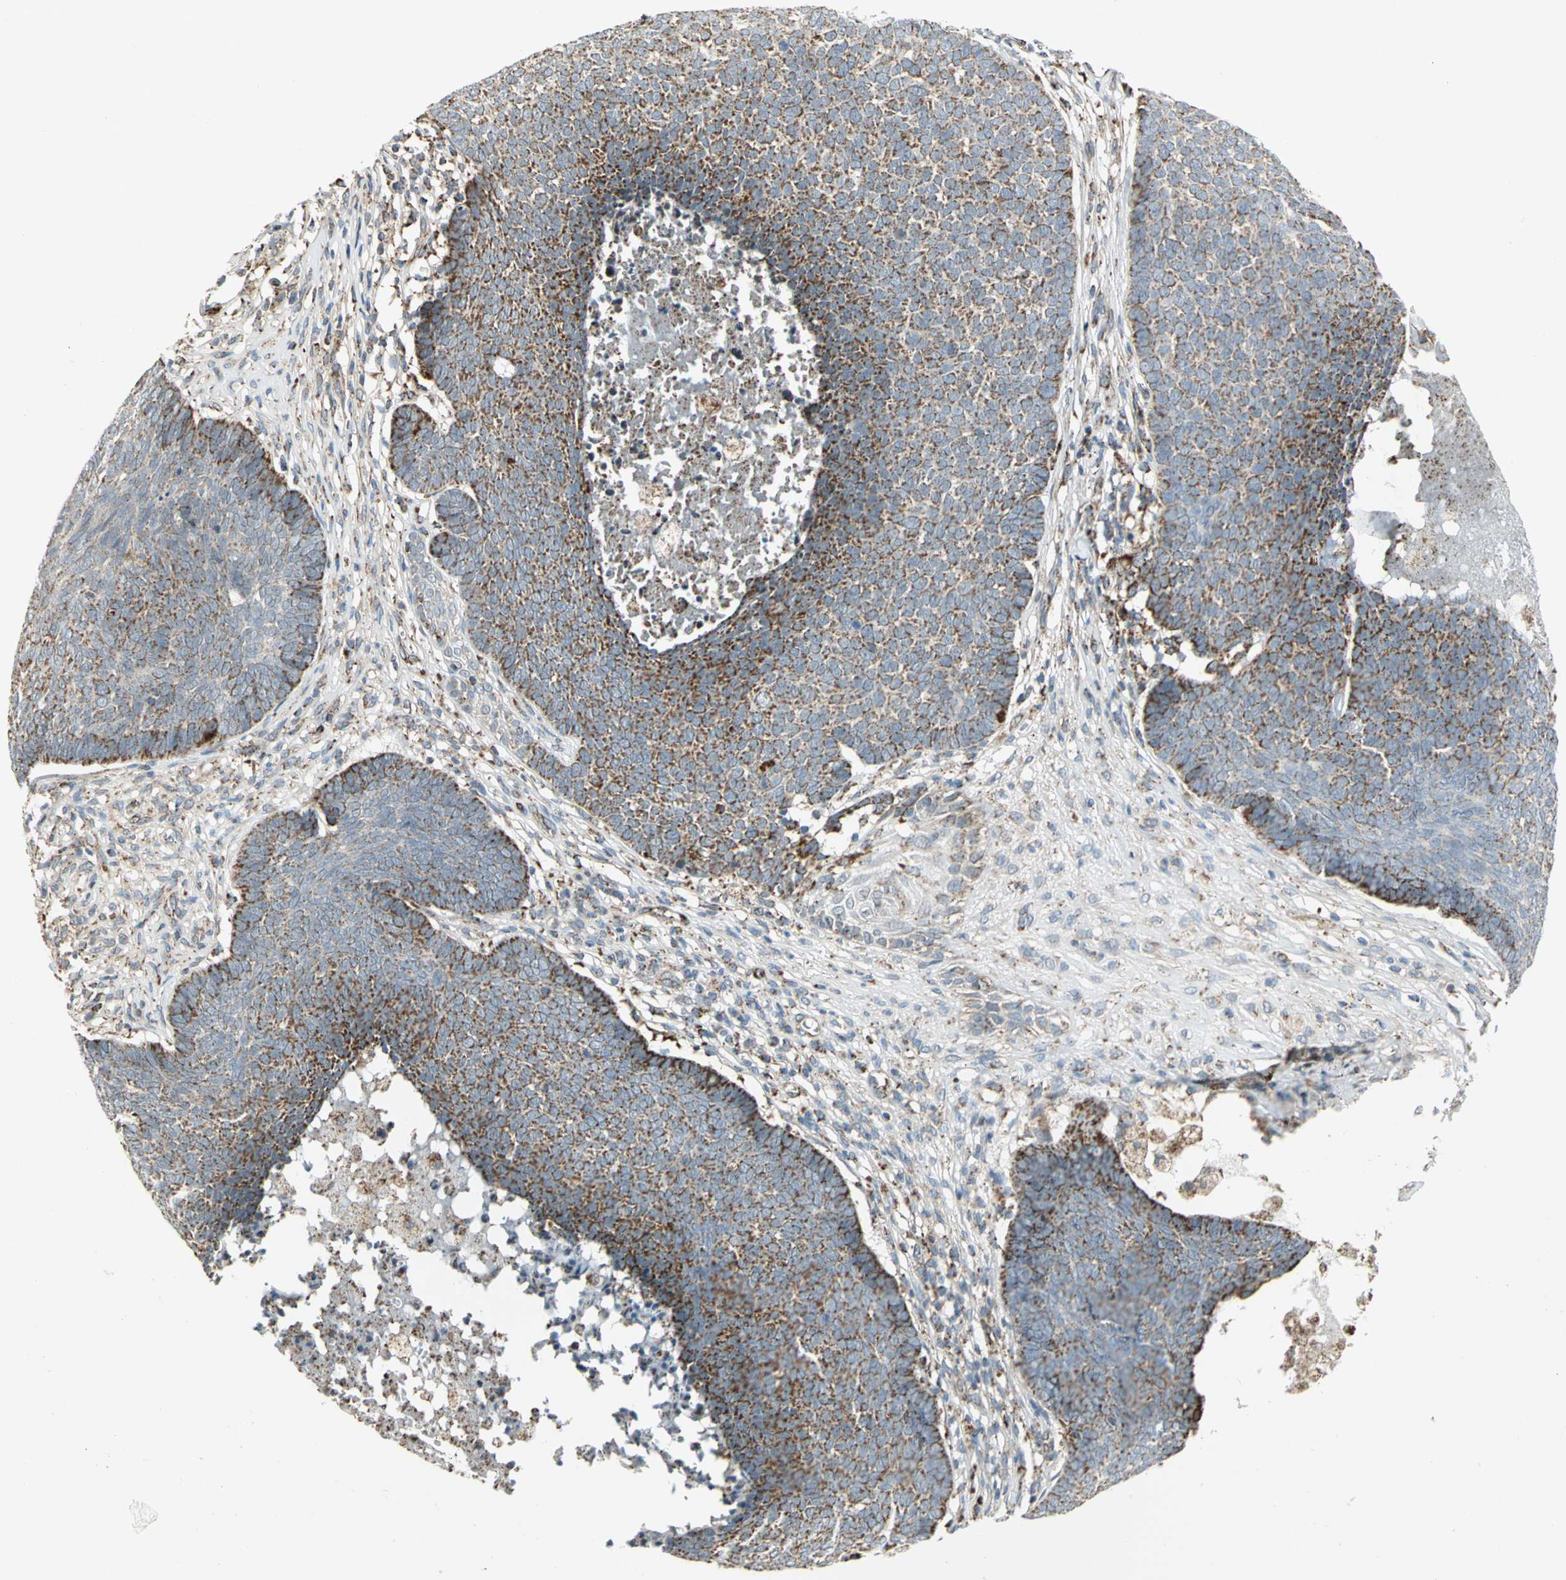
{"staining": {"intensity": "moderate", "quantity": ">75%", "location": "cytoplasmic/membranous"}, "tissue": "skin cancer", "cell_type": "Tumor cells", "image_type": "cancer", "snomed": [{"axis": "morphology", "description": "Basal cell carcinoma"}, {"axis": "topography", "description": "Skin"}], "caption": "About >75% of tumor cells in skin cancer exhibit moderate cytoplasmic/membranous protein positivity as visualized by brown immunohistochemical staining.", "gene": "MRPS22", "patient": {"sex": "male", "age": 84}}